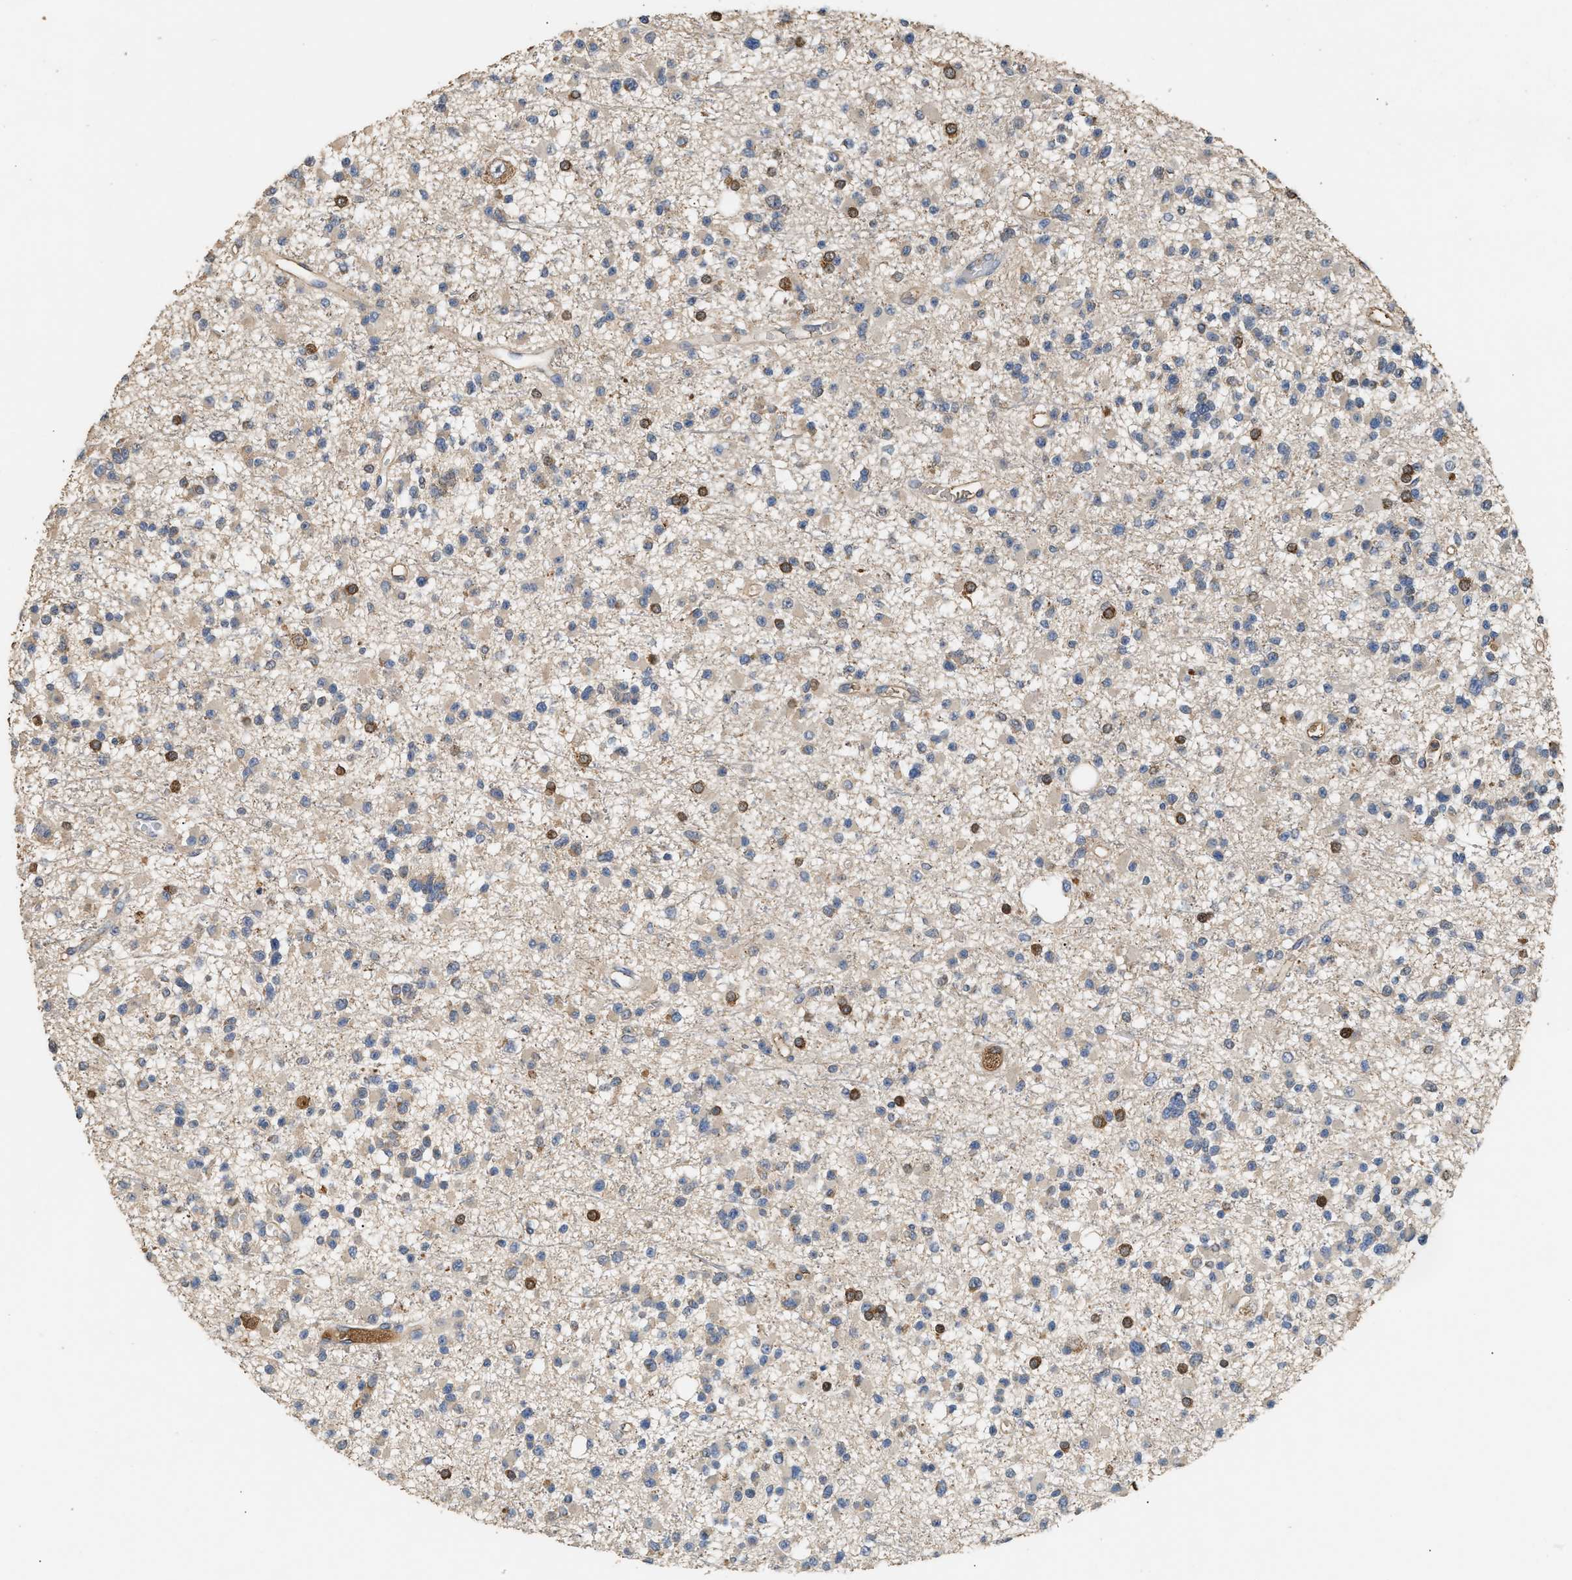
{"staining": {"intensity": "weak", "quantity": "<25%", "location": "cytoplasmic/membranous"}, "tissue": "glioma", "cell_type": "Tumor cells", "image_type": "cancer", "snomed": [{"axis": "morphology", "description": "Glioma, malignant, Low grade"}, {"axis": "topography", "description": "Brain"}], "caption": "Tumor cells show no significant protein positivity in malignant glioma (low-grade). (DAB (3,3'-diaminobenzidine) IHC, high magnification).", "gene": "TMEM268", "patient": {"sex": "female", "age": 22}}